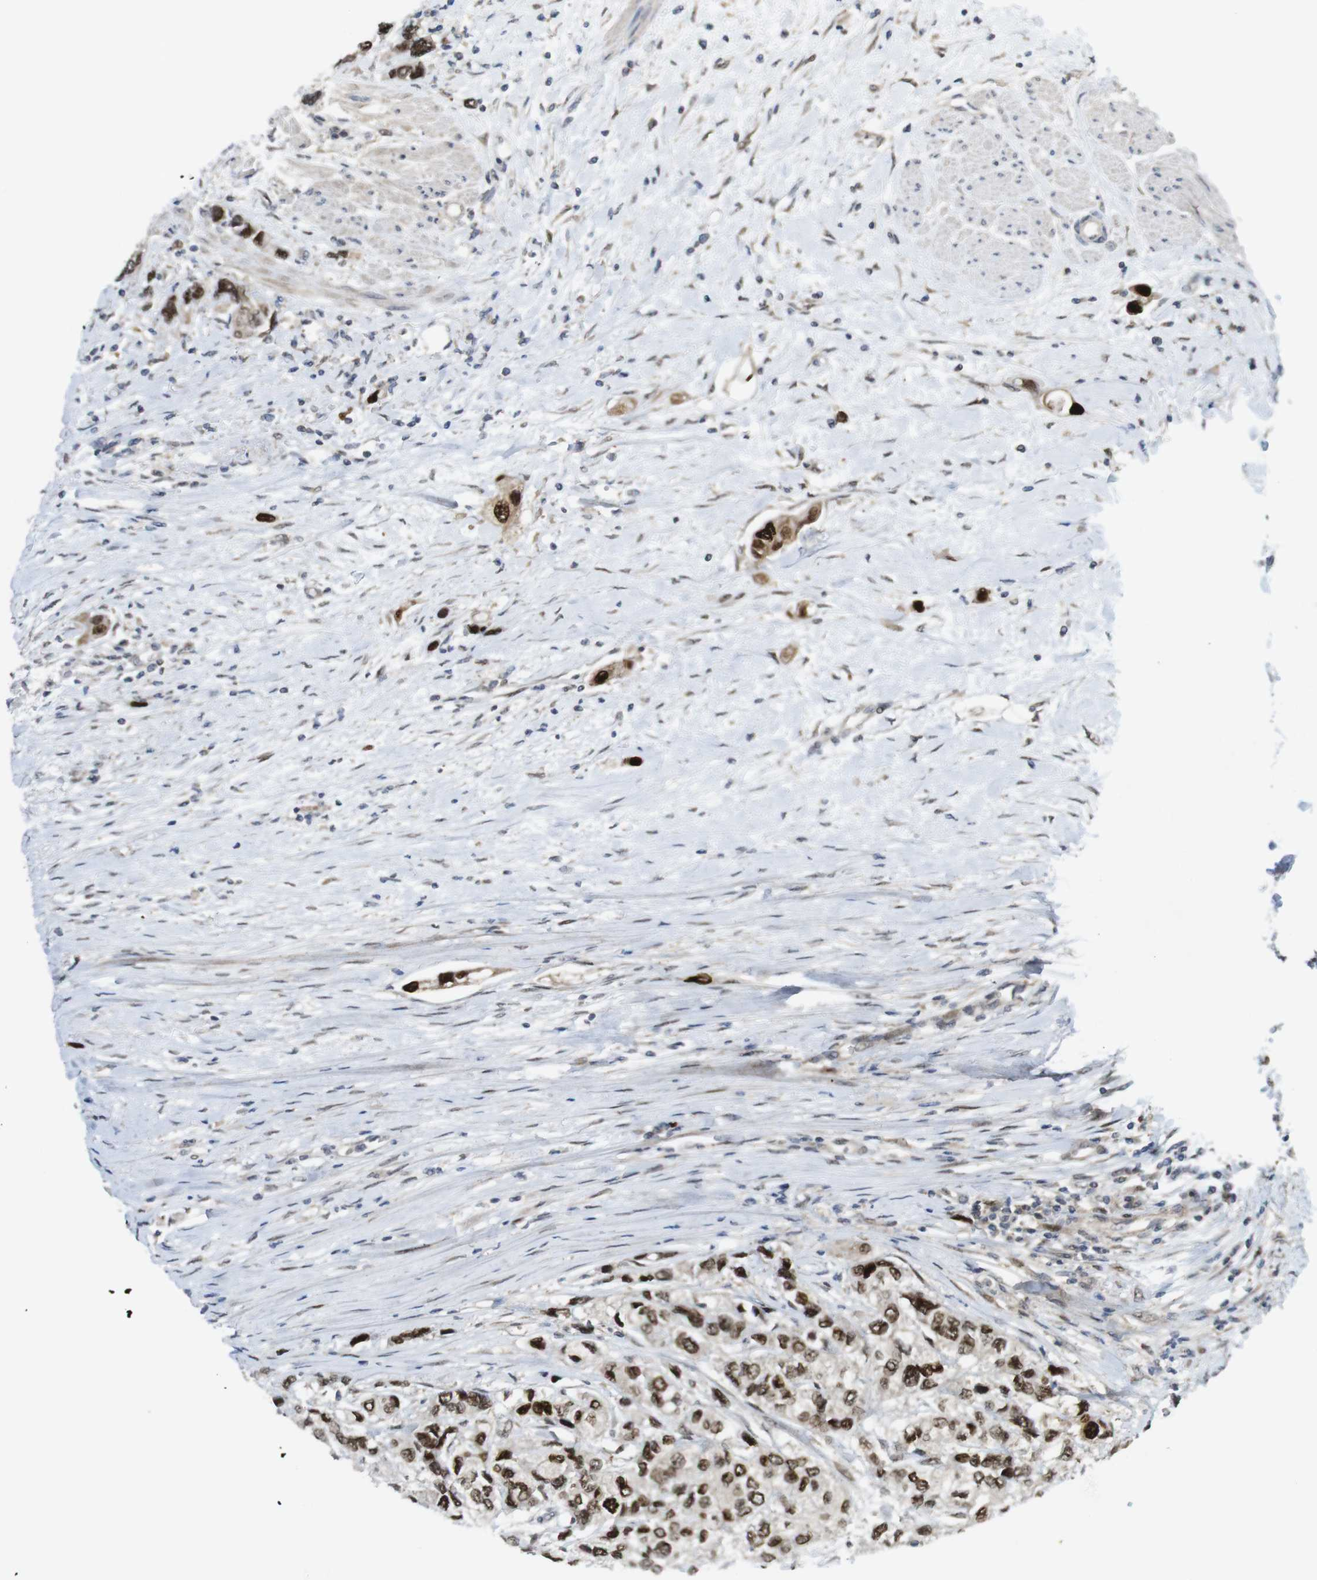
{"staining": {"intensity": "strong", "quantity": ">75%", "location": "nuclear"}, "tissue": "urothelial cancer", "cell_type": "Tumor cells", "image_type": "cancer", "snomed": [{"axis": "morphology", "description": "Urothelial carcinoma, High grade"}, {"axis": "topography", "description": "Urinary bladder"}], "caption": "DAB immunohistochemical staining of human urothelial cancer shows strong nuclear protein staining in about >75% of tumor cells. The staining was performed using DAB, with brown indicating positive protein expression. Nuclei are stained blue with hematoxylin.", "gene": "RCC1", "patient": {"sex": "female", "age": 56}}